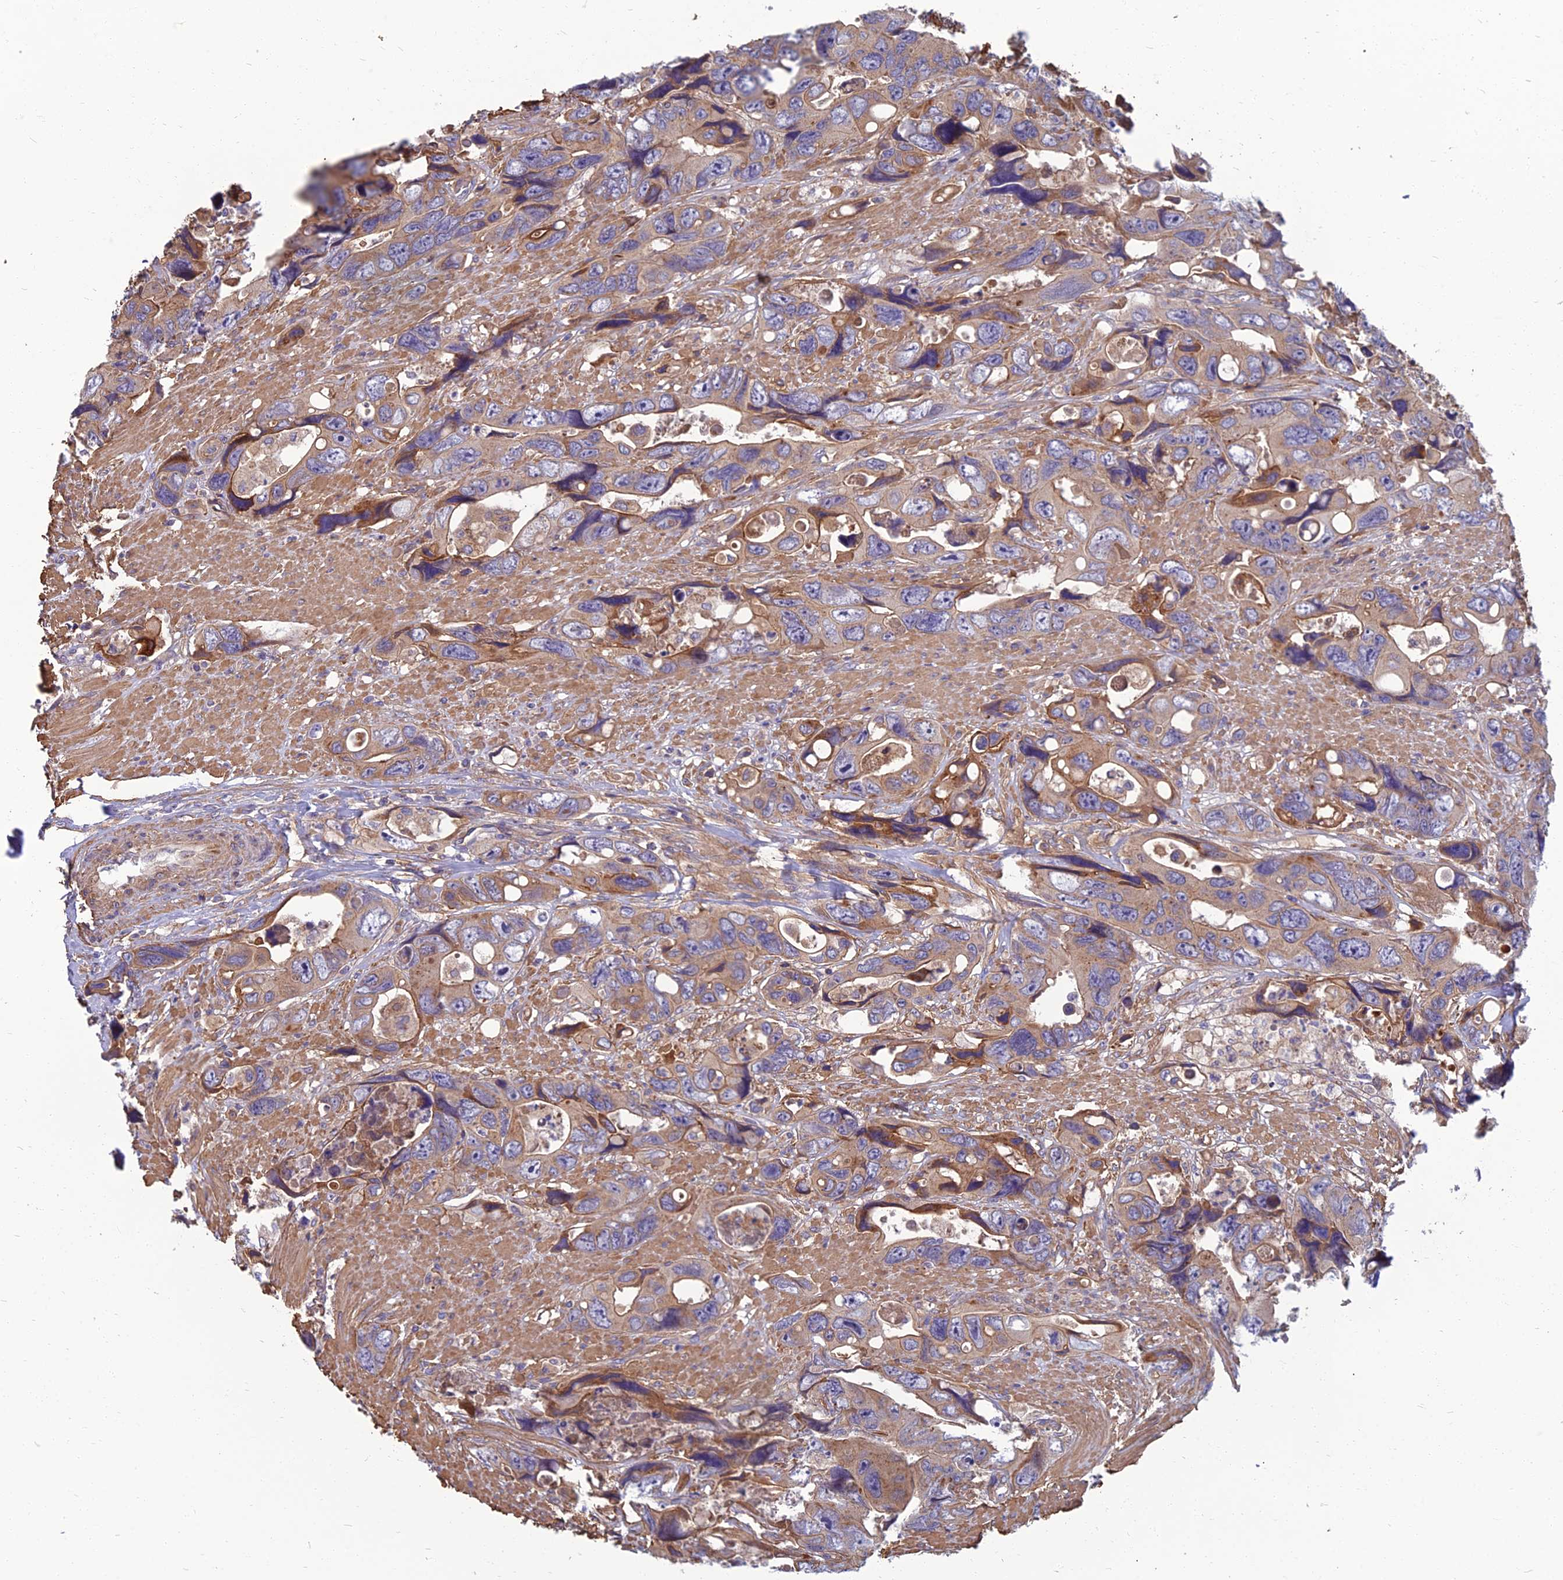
{"staining": {"intensity": "moderate", "quantity": ">75%", "location": "cytoplasmic/membranous"}, "tissue": "colorectal cancer", "cell_type": "Tumor cells", "image_type": "cancer", "snomed": [{"axis": "morphology", "description": "Adenocarcinoma, NOS"}, {"axis": "topography", "description": "Rectum"}], "caption": "This histopathology image shows IHC staining of human adenocarcinoma (colorectal), with medium moderate cytoplasmic/membranous positivity in about >75% of tumor cells.", "gene": "WDR24", "patient": {"sex": "male", "age": 57}}